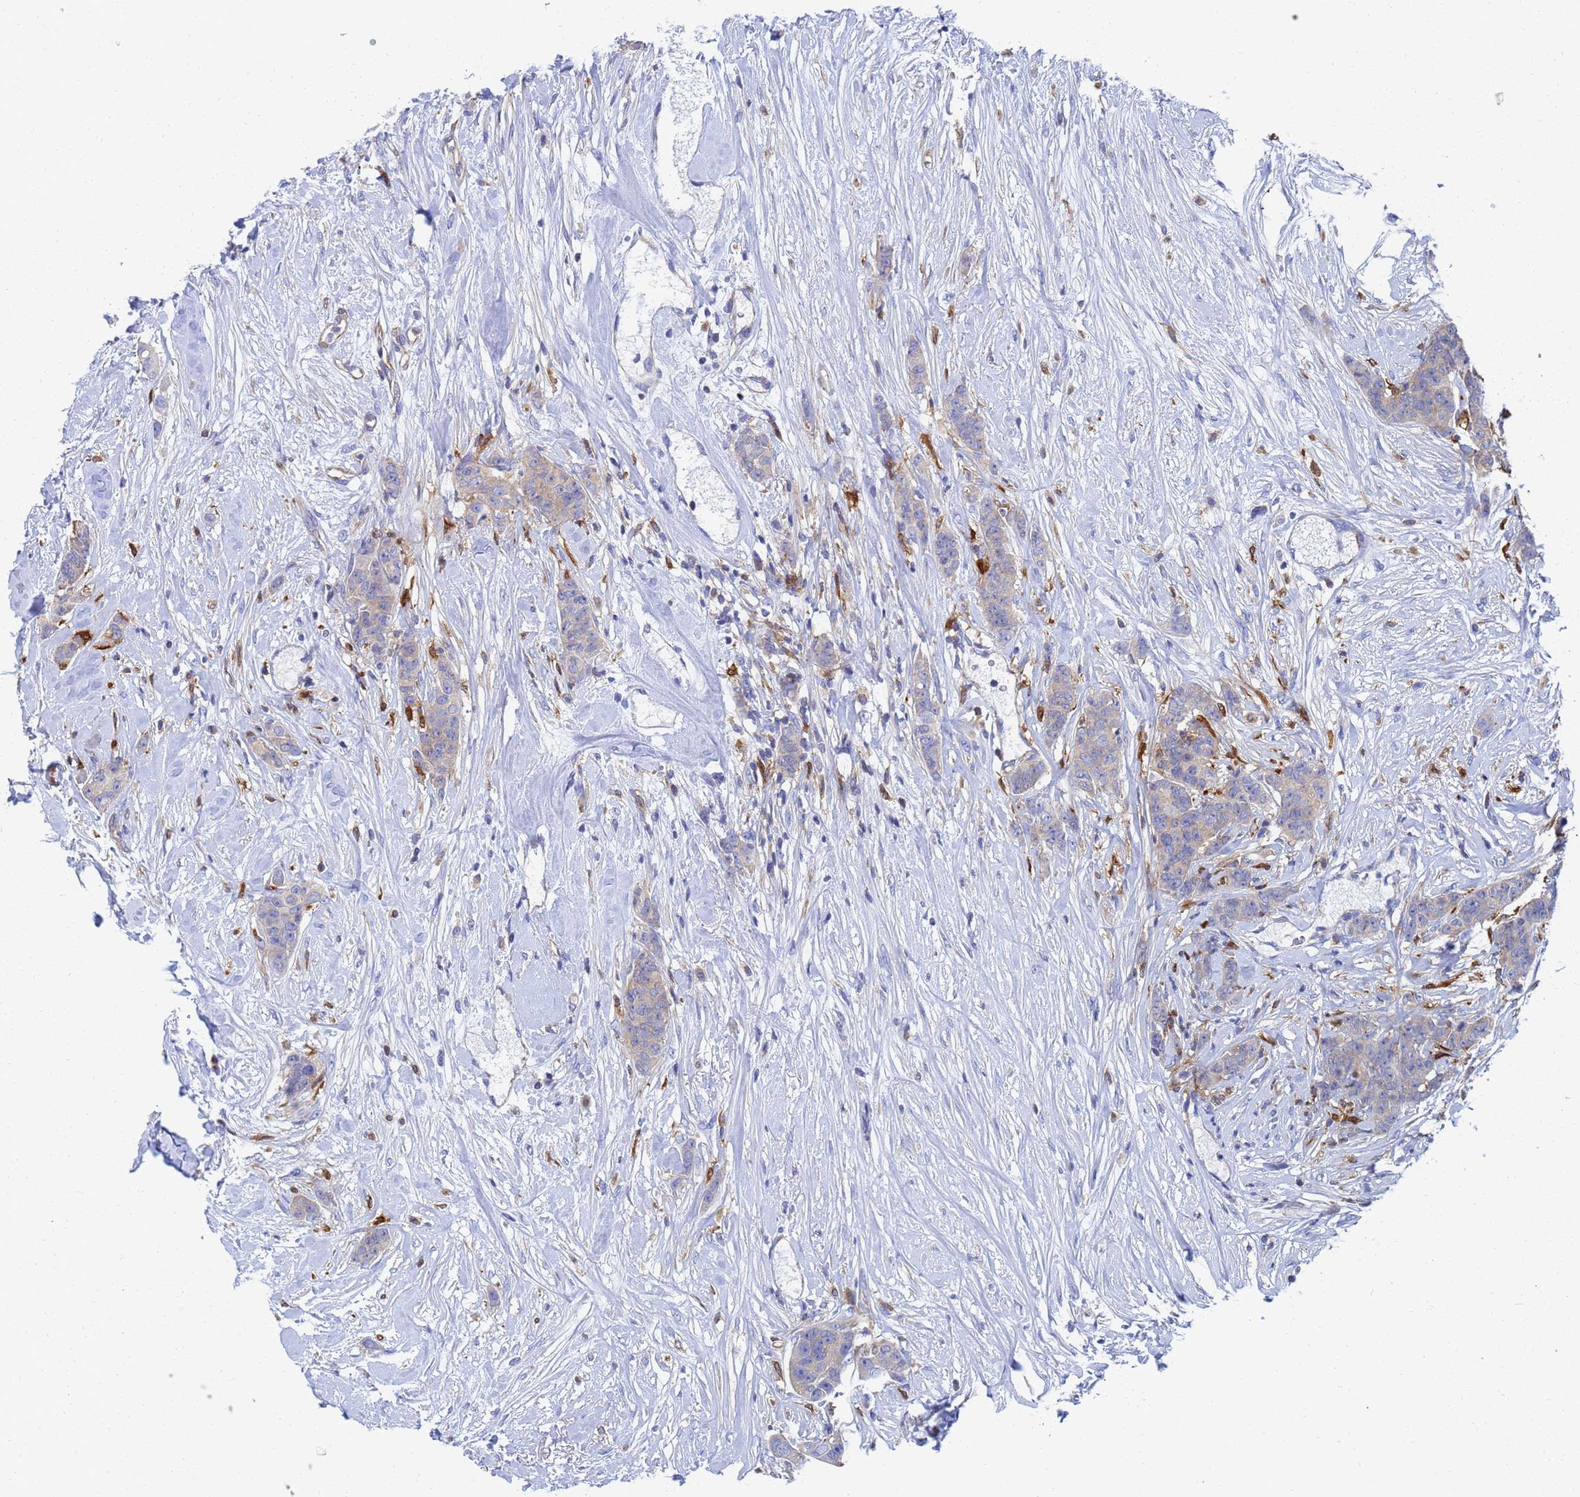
{"staining": {"intensity": "weak", "quantity": "<25%", "location": "cytoplasmic/membranous"}, "tissue": "breast cancer", "cell_type": "Tumor cells", "image_type": "cancer", "snomed": [{"axis": "morphology", "description": "Duct carcinoma"}, {"axis": "topography", "description": "Breast"}], "caption": "This is a histopathology image of immunohistochemistry staining of infiltrating ductal carcinoma (breast), which shows no positivity in tumor cells. (Immunohistochemistry (ihc), brightfield microscopy, high magnification).", "gene": "GCHFR", "patient": {"sex": "female", "age": 40}}